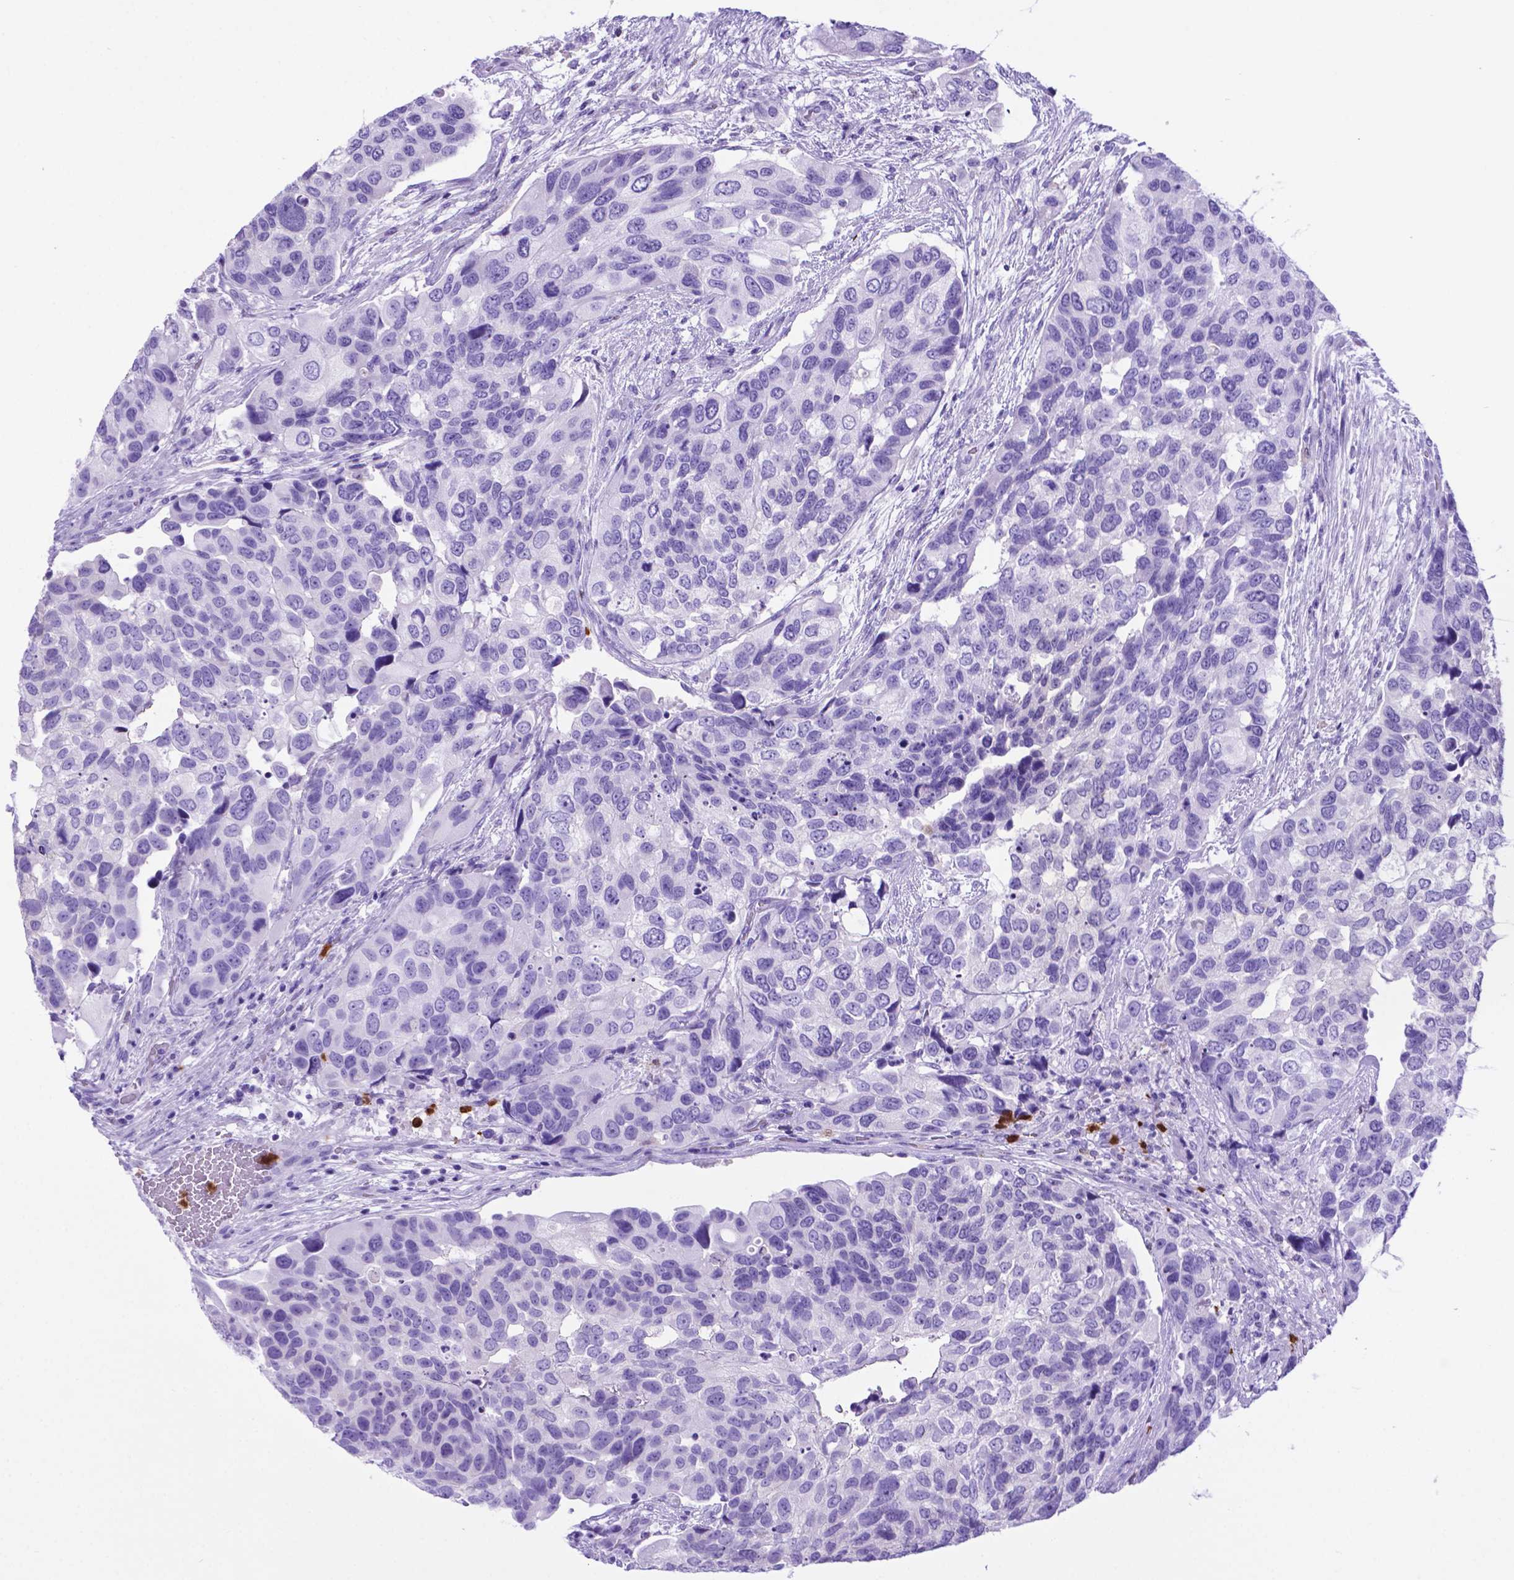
{"staining": {"intensity": "negative", "quantity": "none", "location": "none"}, "tissue": "urothelial cancer", "cell_type": "Tumor cells", "image_type": "cancer", "snomed": [{"axis": "morphology", "description": "Urothelial carcinoma, High grade"}, {"axis": "topography", "description": "Urinary bladder"}], "caption": "This is an immunohistochemistry (IHC) image of human urothelial cancer. There is no positivity in tumor cells.", "gene": "LZTR1", "patient": {"sex": "male", "age": 60}}